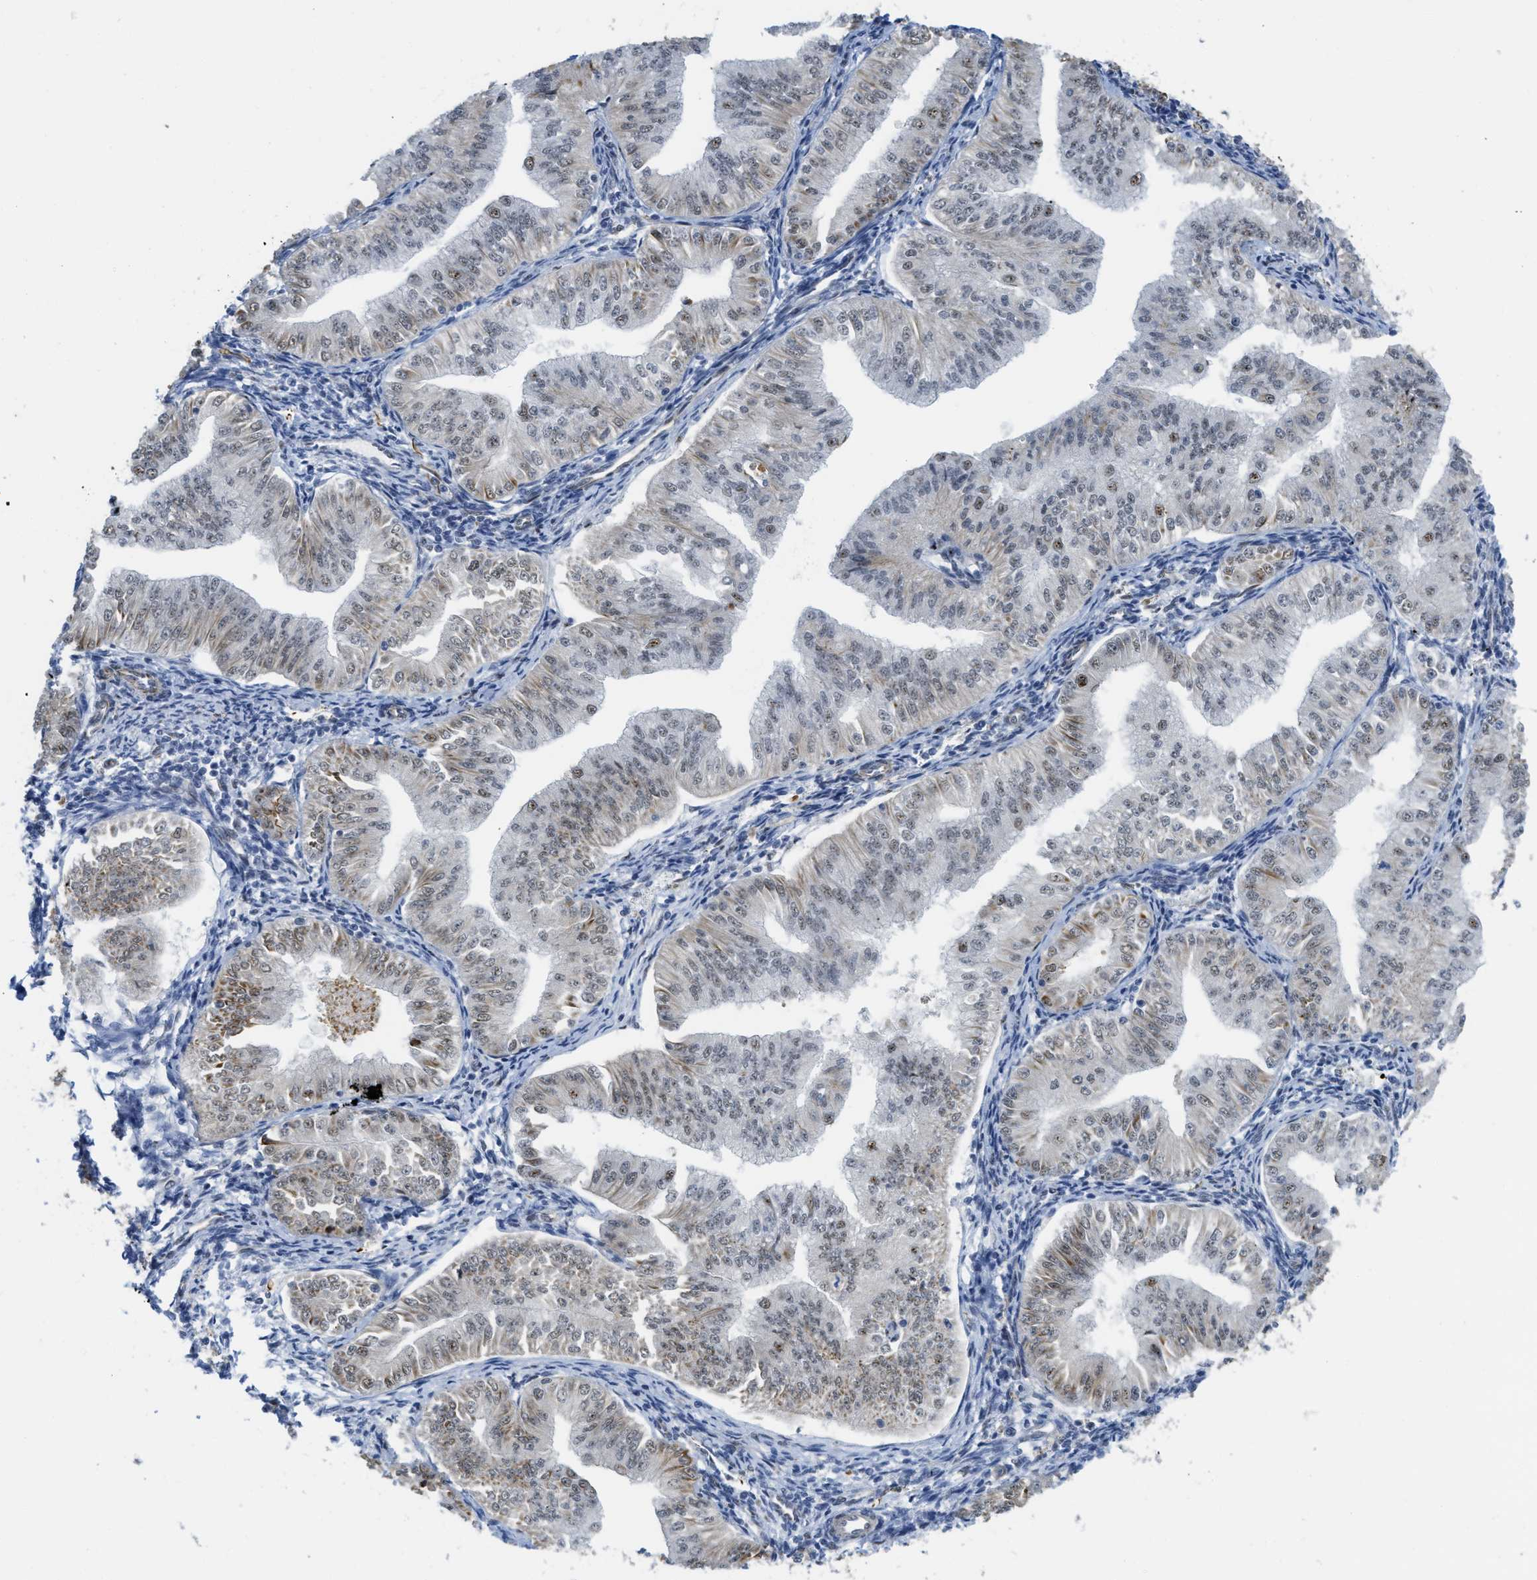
{"staining": {"intensity": "weak", "quantity": ">75%", "location": "nuclear"}, "tissue": "endometrial cancer", "cell_type": "Tumor cells", "image_type": "cancer", "snomed": [{"axis": "morphology", "description": "Normal tissue, NOS"}, {"axis": "morphology", "description": "Adenocarcinoma, NOS"}, {"axis": "topography", "description": "Endometrium"}], "caption": "A histopathology image of adenocarcinoma (endometrial) stained for a protein displays weak nuclear brown staining in tumor cells.", "gene": "LRRC8B", "patient": {"sex": "female", "age": 53}}